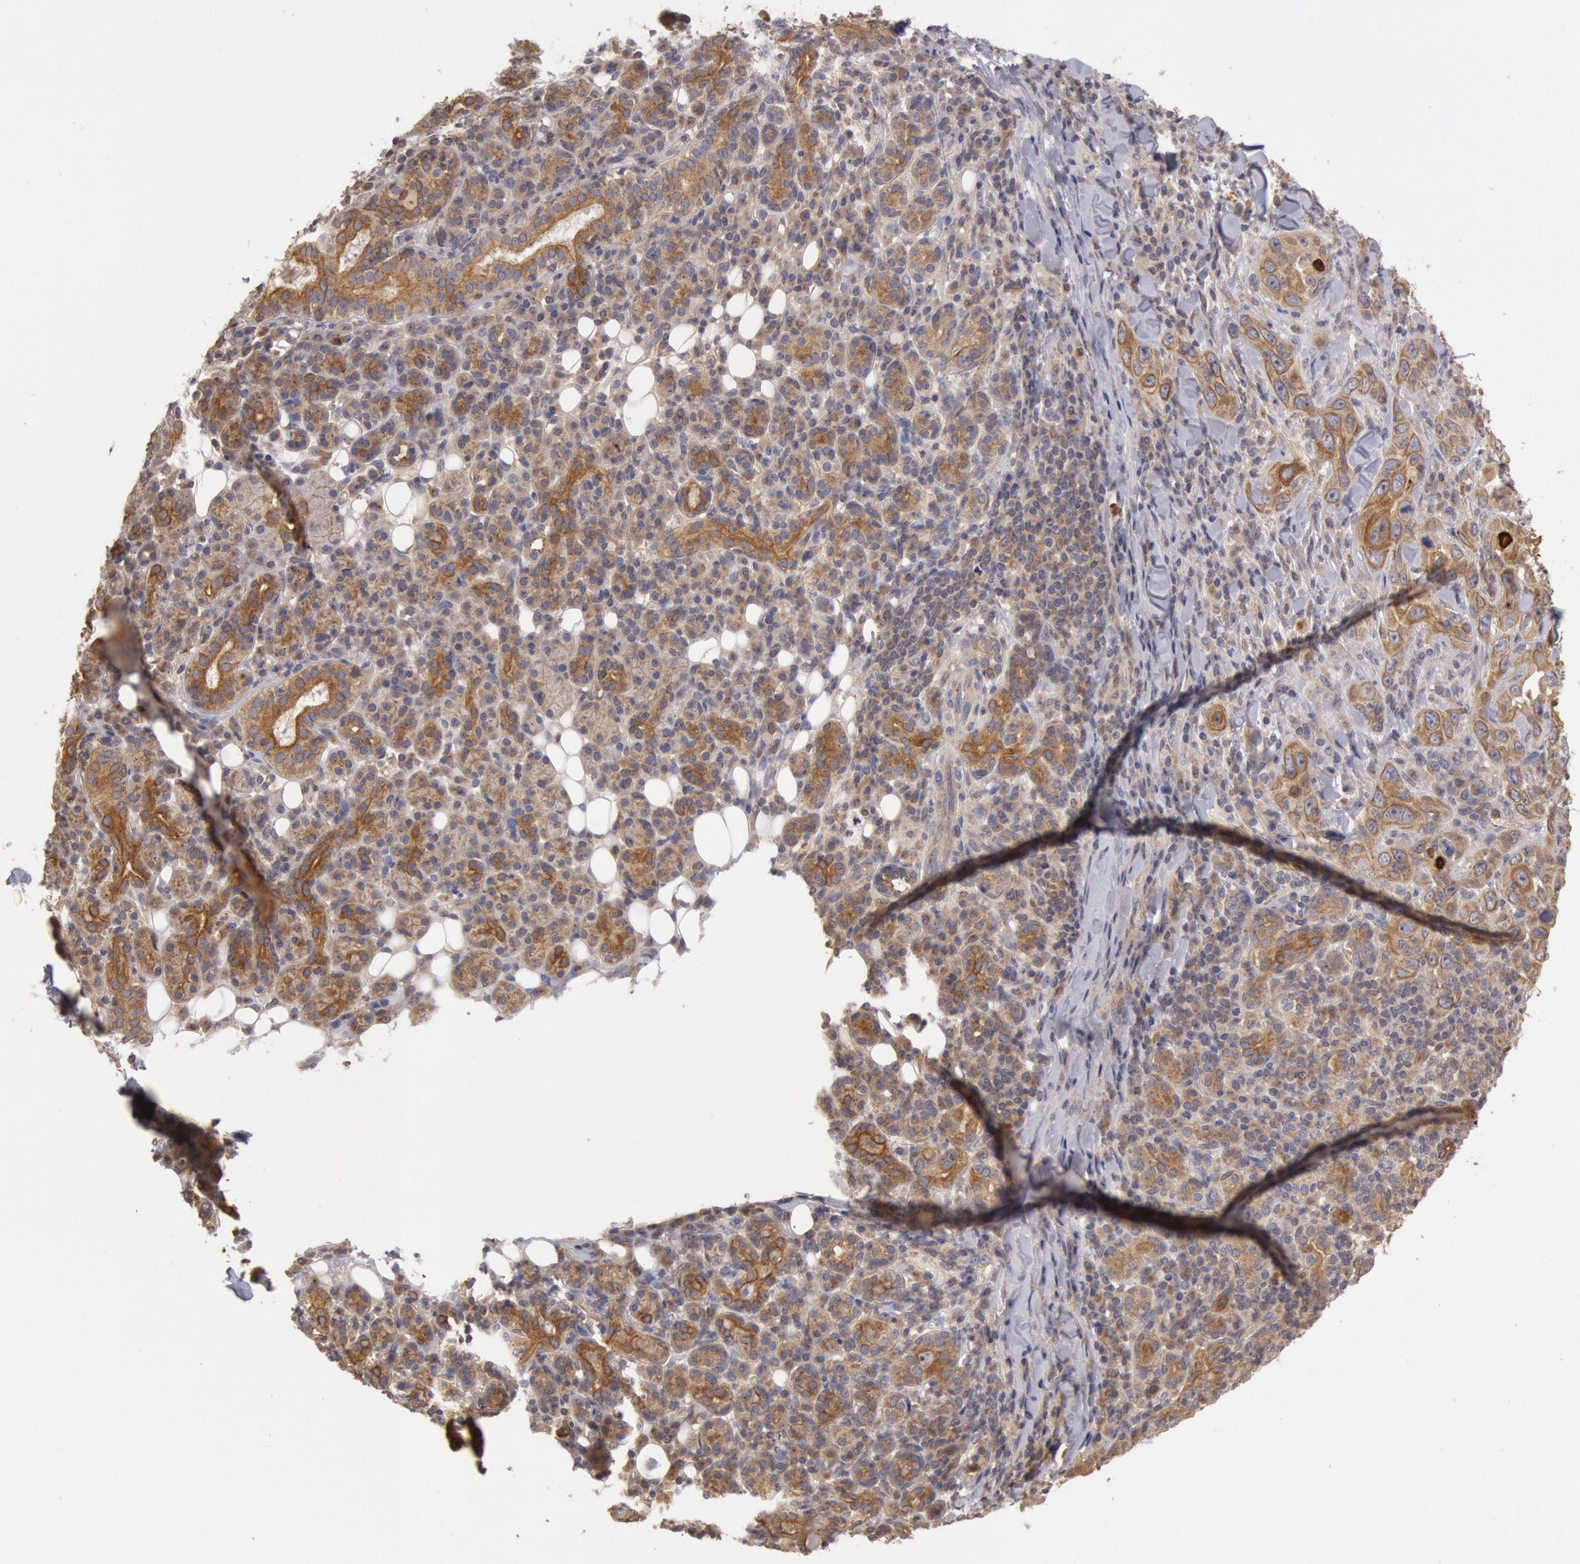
{"staining": {"intensity": "strong", "quantity": ">75%", "location": "cytoplasmic/membranous"}, "tissue": "skin cancer", "cell_type": "Tumor cells", "image_type": "cancer", "snomed": [{"axis": "morphology", "description": "Squamous cell carcinoma, NOS"}, {"axis": "topography", "description": "Skin"}], "caption": "The micrograph reveals staining of skin cancer (squamous cell carcinoma), revealing strong cytoplasmic/membranous protein staining (brown color) within tumor cells.", "gene": "PLA2G6", "patient": {"sex": "male", "age": 84}}